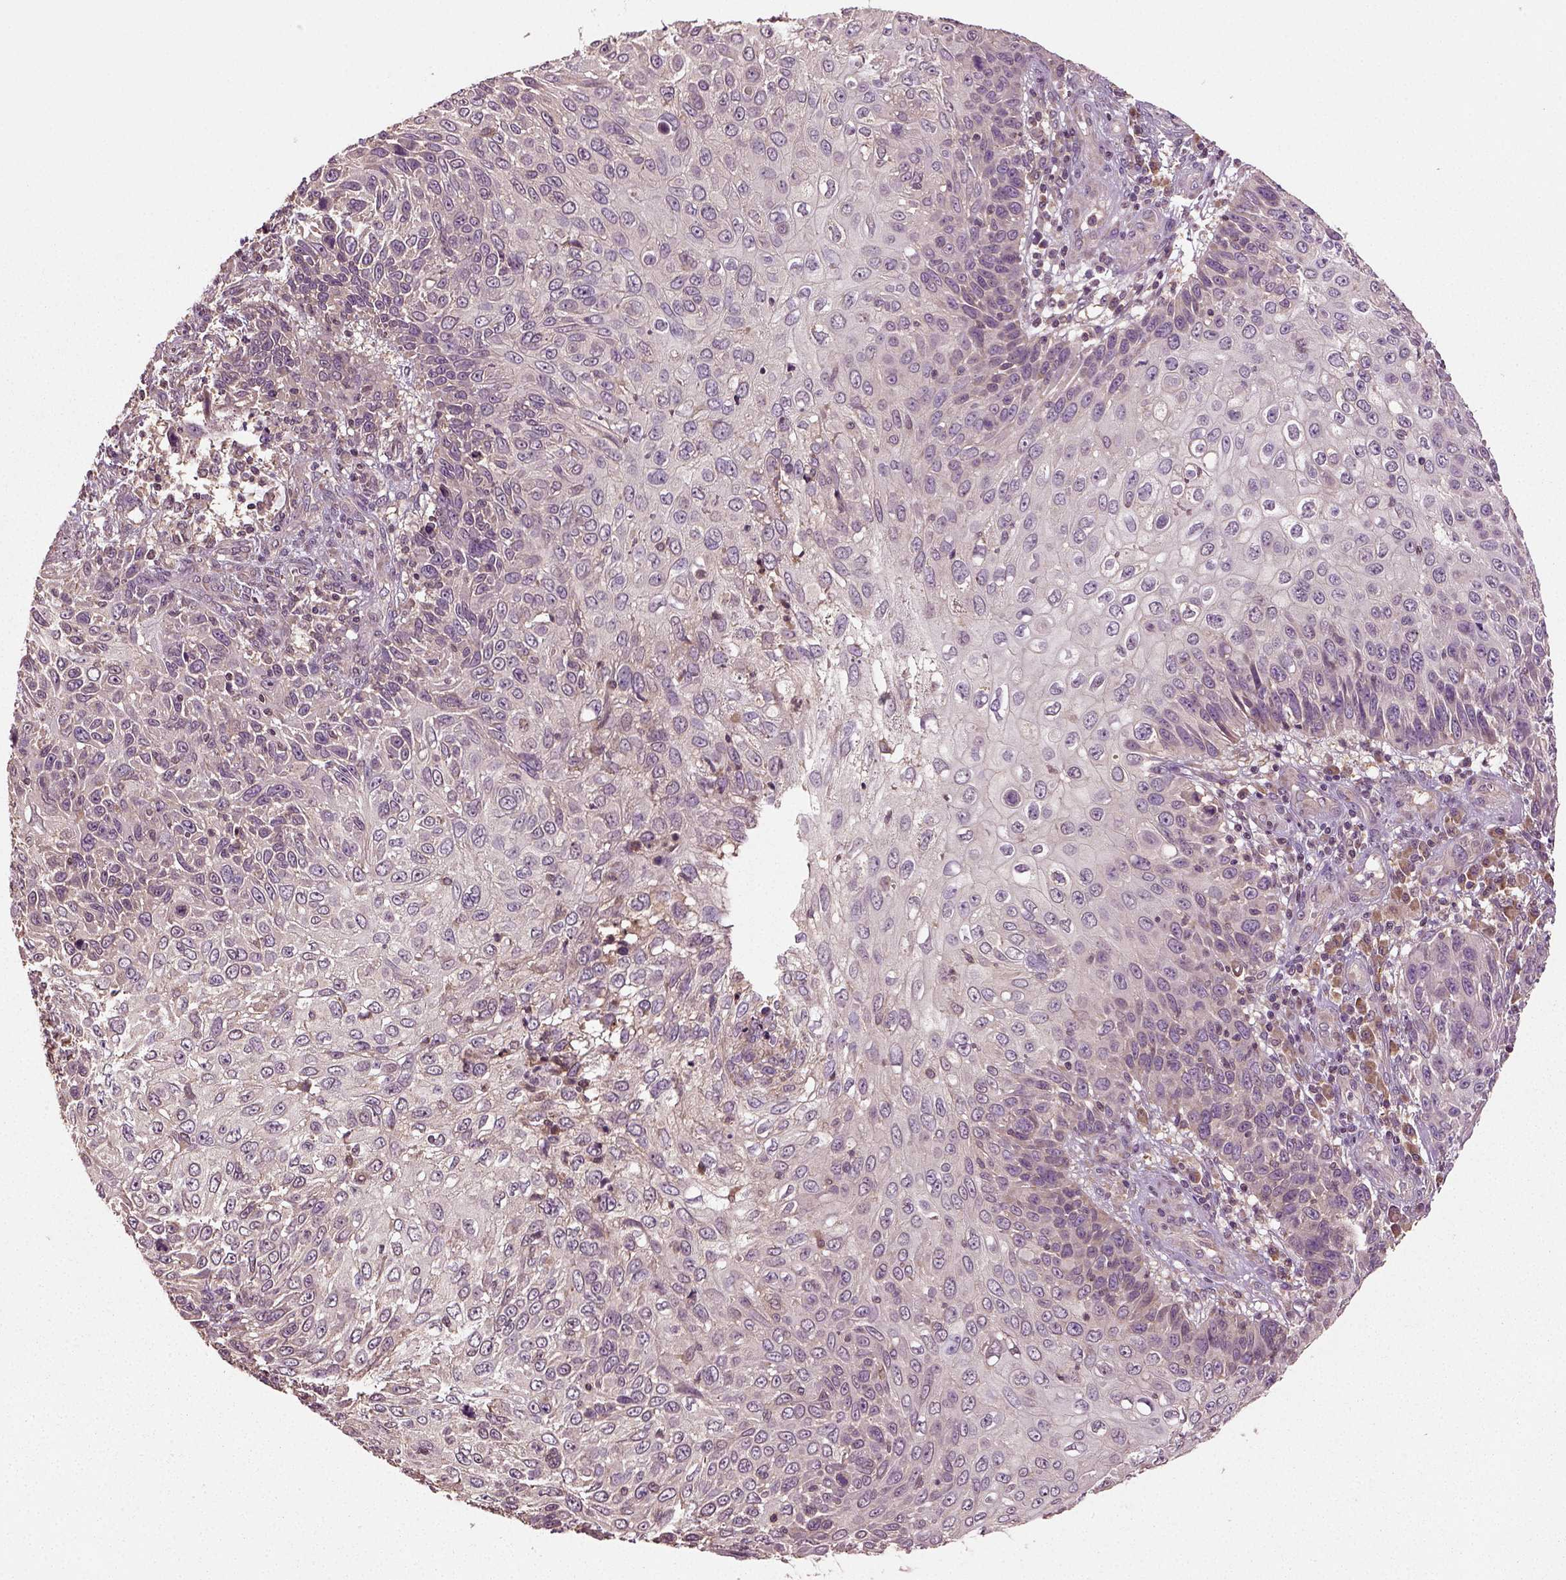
{"staining": {"intensity": "negative", "quantity": "none", "location": "none"}, "tissue": "skin cancer", "cell_type": "Tumor cells", "image_type": "cancer", "snomed": [{"axis": "morphology", "description": "Squamous cell carcinoma, NOS"}, {"axis": "topography", "description": "Skin"}], "caption": "Skin squamous cell carcinoma stained for a protein using immunohistochemistry (IHC) reveals no staining tumor cells.", "gene": "ERV3-1", "patient": {"sex": "male", "age": 92}}